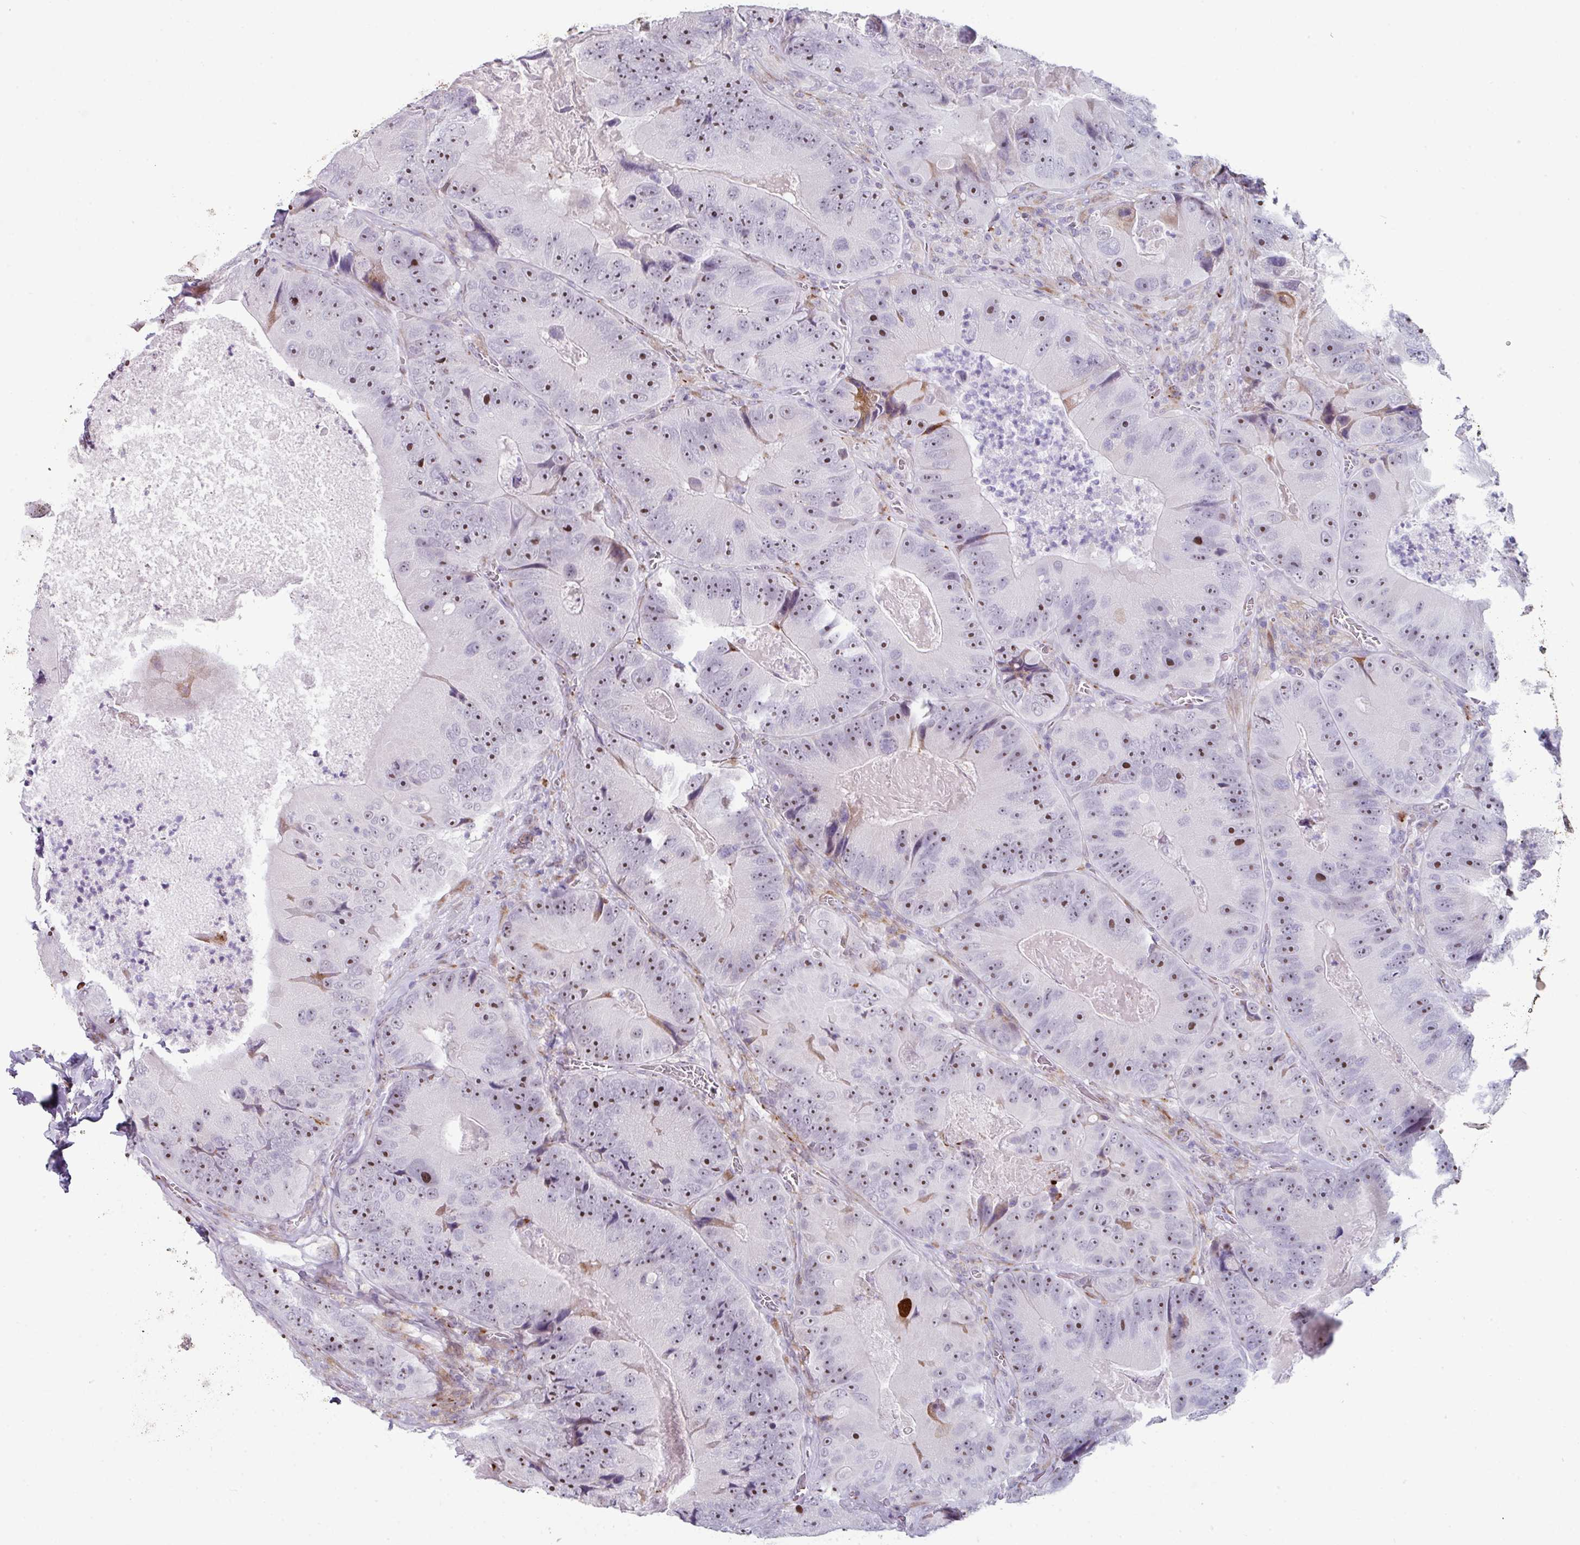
{"staining": {"intensity": "moderate", "quantity": ">75%", "location": "nuclear"}, "tissue": "colorectal cancer", "cell_type": "Tumor cells", "image_type": "cancer", "snomed": [{"axis": "morphology", "description": "Adenocarcinoma, NOS"}, {"axis": "topography", "description": "Colon"}], "caption": "This is an image of IHC staining of colorectal cancer, which shows moderate staining in the nuclear of tumor cells.", "gene": "BMS1", "patient": {"sex": "female", "age": 86}}